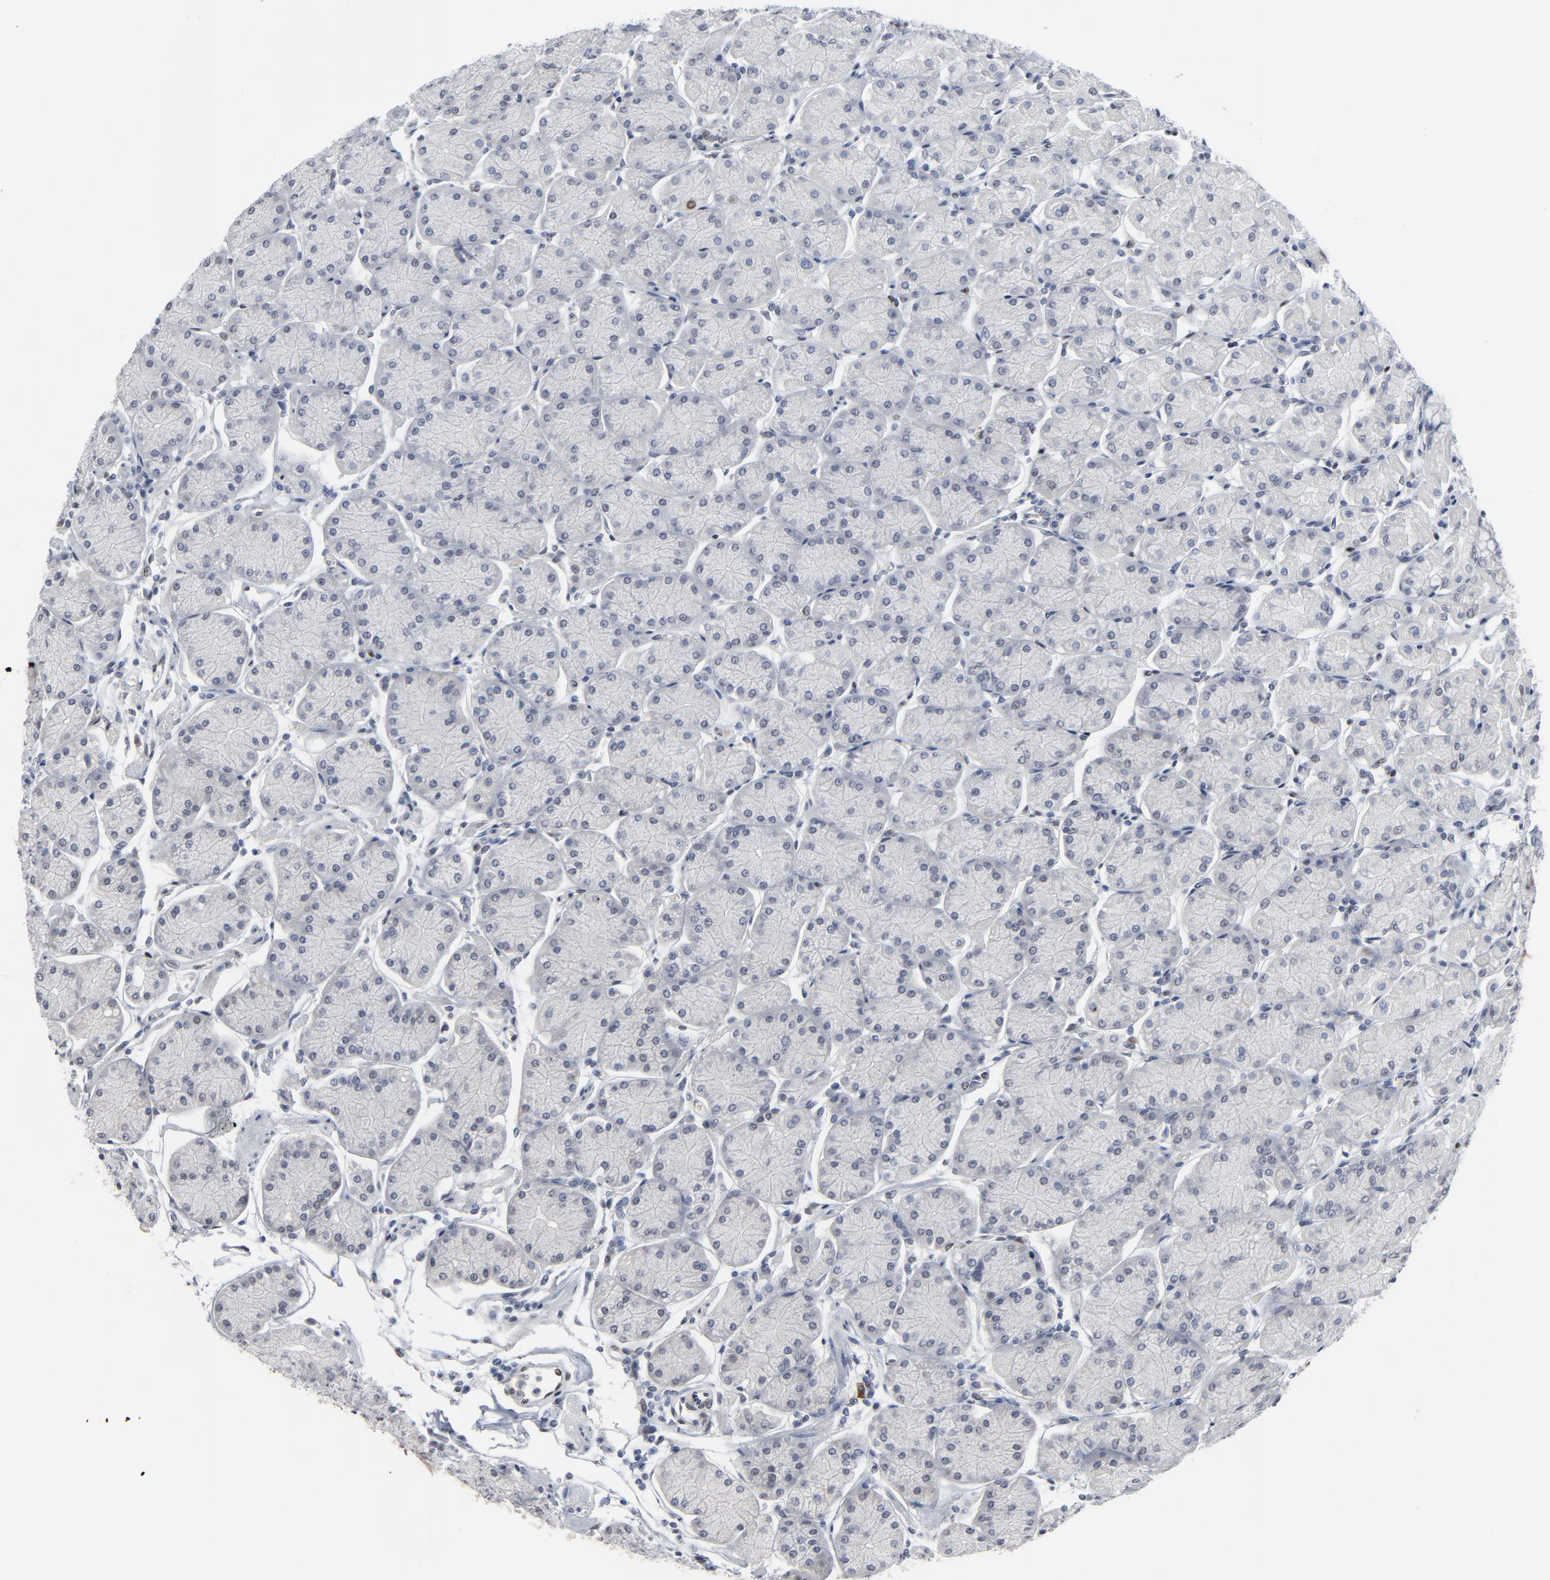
{"staining": {"intensity": "weak", "quantity": "<25%", "location": "cytoplasmic/membranous,nuclear"}, "tissue": "stomach", "cell_type": "Glandular cells", "image_type": "normal", "snomed": [{"axis": "morphology", "description": "Normal tissue, NOS"}, {"axis": "topography", "description": "Stomach, upper"}, {"axis": "topography", "description": "Stomach"}], "caption": "Stomach was stained to show a protein in brown. There is no significant expression in glandular cells. (Stains: DAB IHC with hematoxylin counter stain, Microscopy: brightfield microscopy at high magnification).", "gene": "ATF7", "patient": {"sex": "male", "age": 76}}